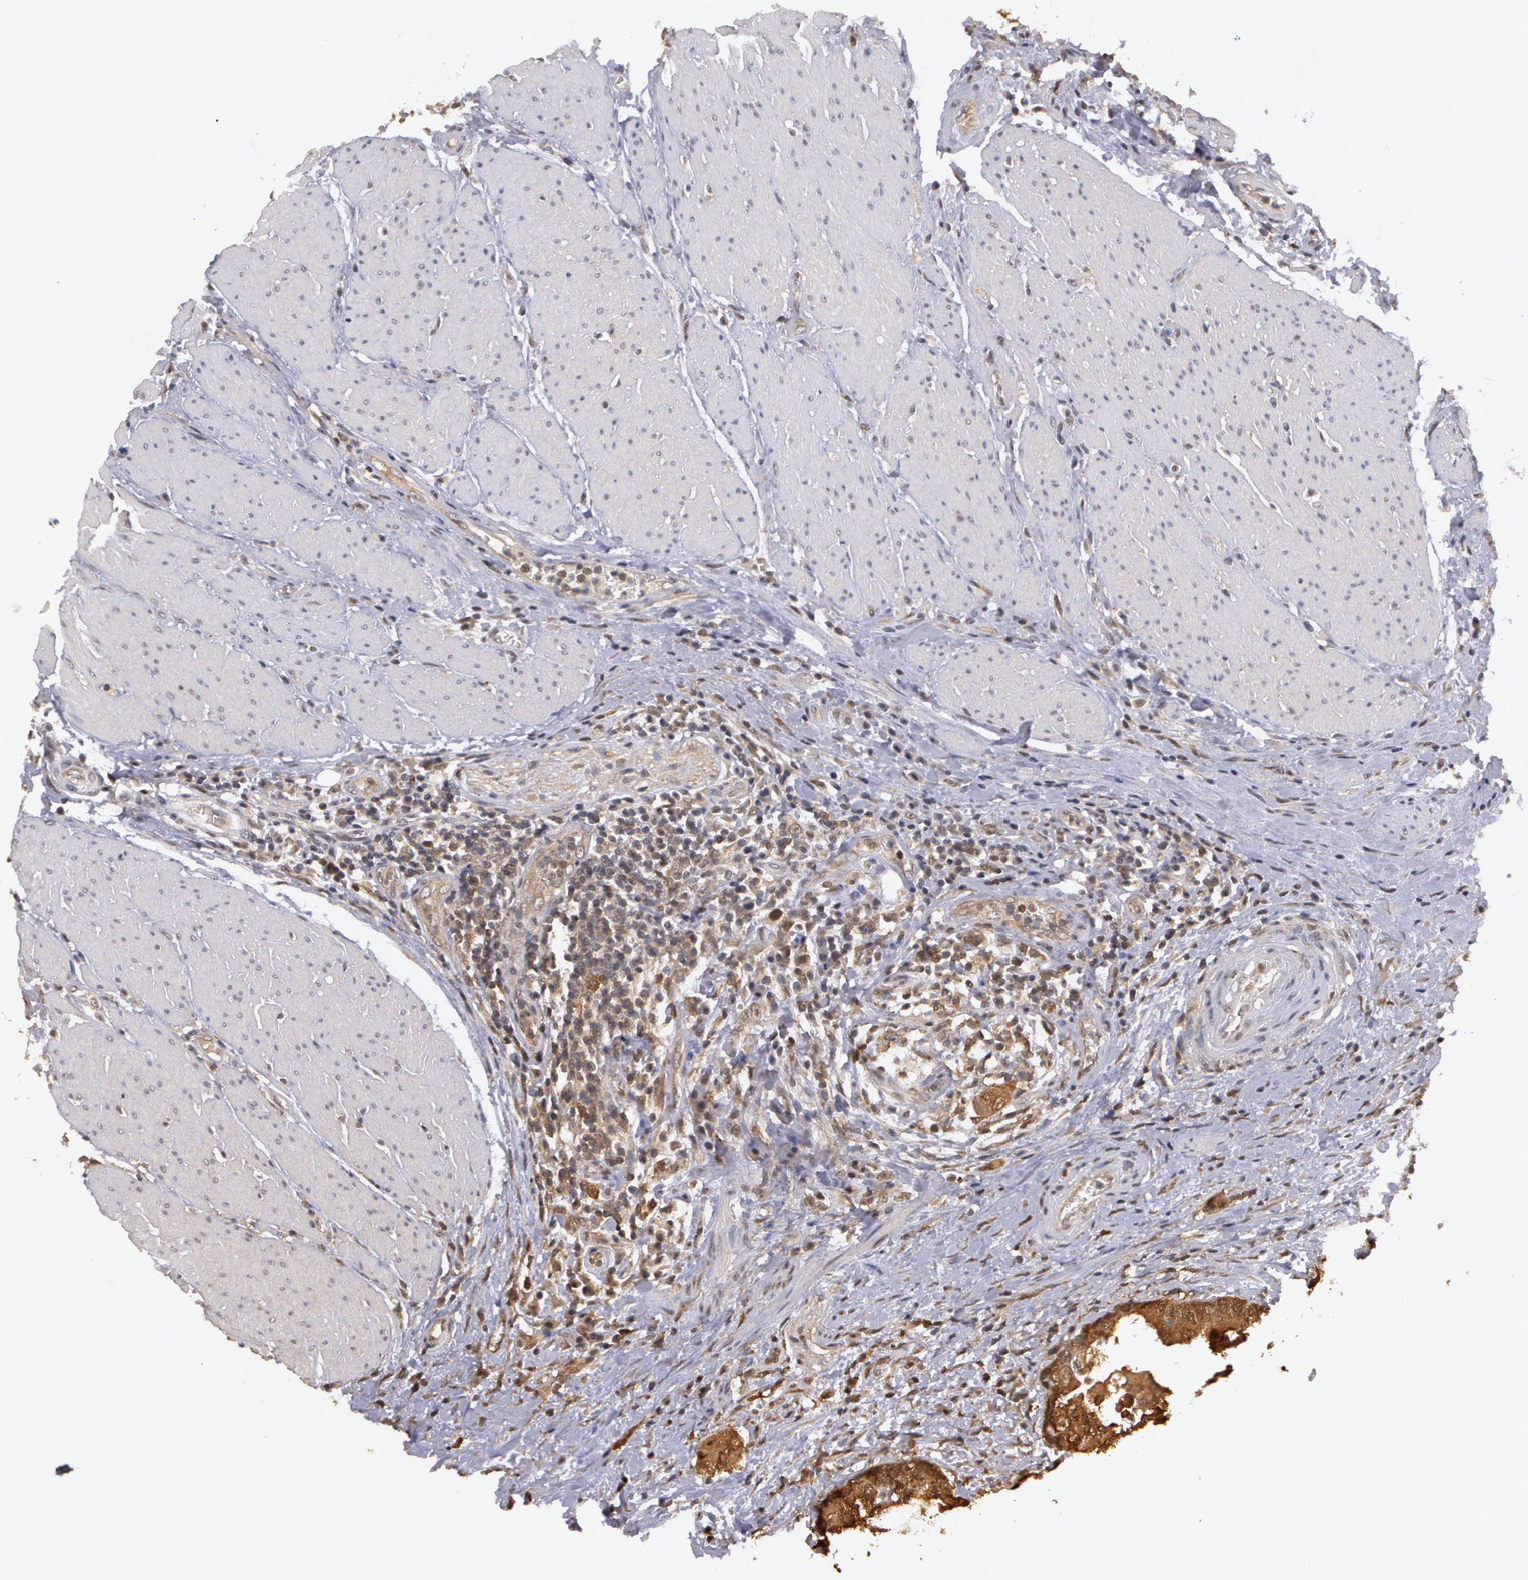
{"staining": {"intensity": "moderate", "quantity": ">75%", "location": "cytoplasmic/membranous"}, "tissue": "colorectal cancer", "cell_type": "Tumor cells", "image_type": "cancer", "snomed": [{"axis": "morphology", "description": "Adenocarcinoma, NOS"}, {"axis": "topography", "description": "Rectum"}], "caption": "Protein staining shows moderate cytoplasmic/membranous positivity in about >75% of tumor cells in colorectal adenocarcinoma. (brown staining indicates protein expression, while blue staining denotes nuclei).", "gene": "AHSA1", "patient": {"sex": "female", "age": 67}}